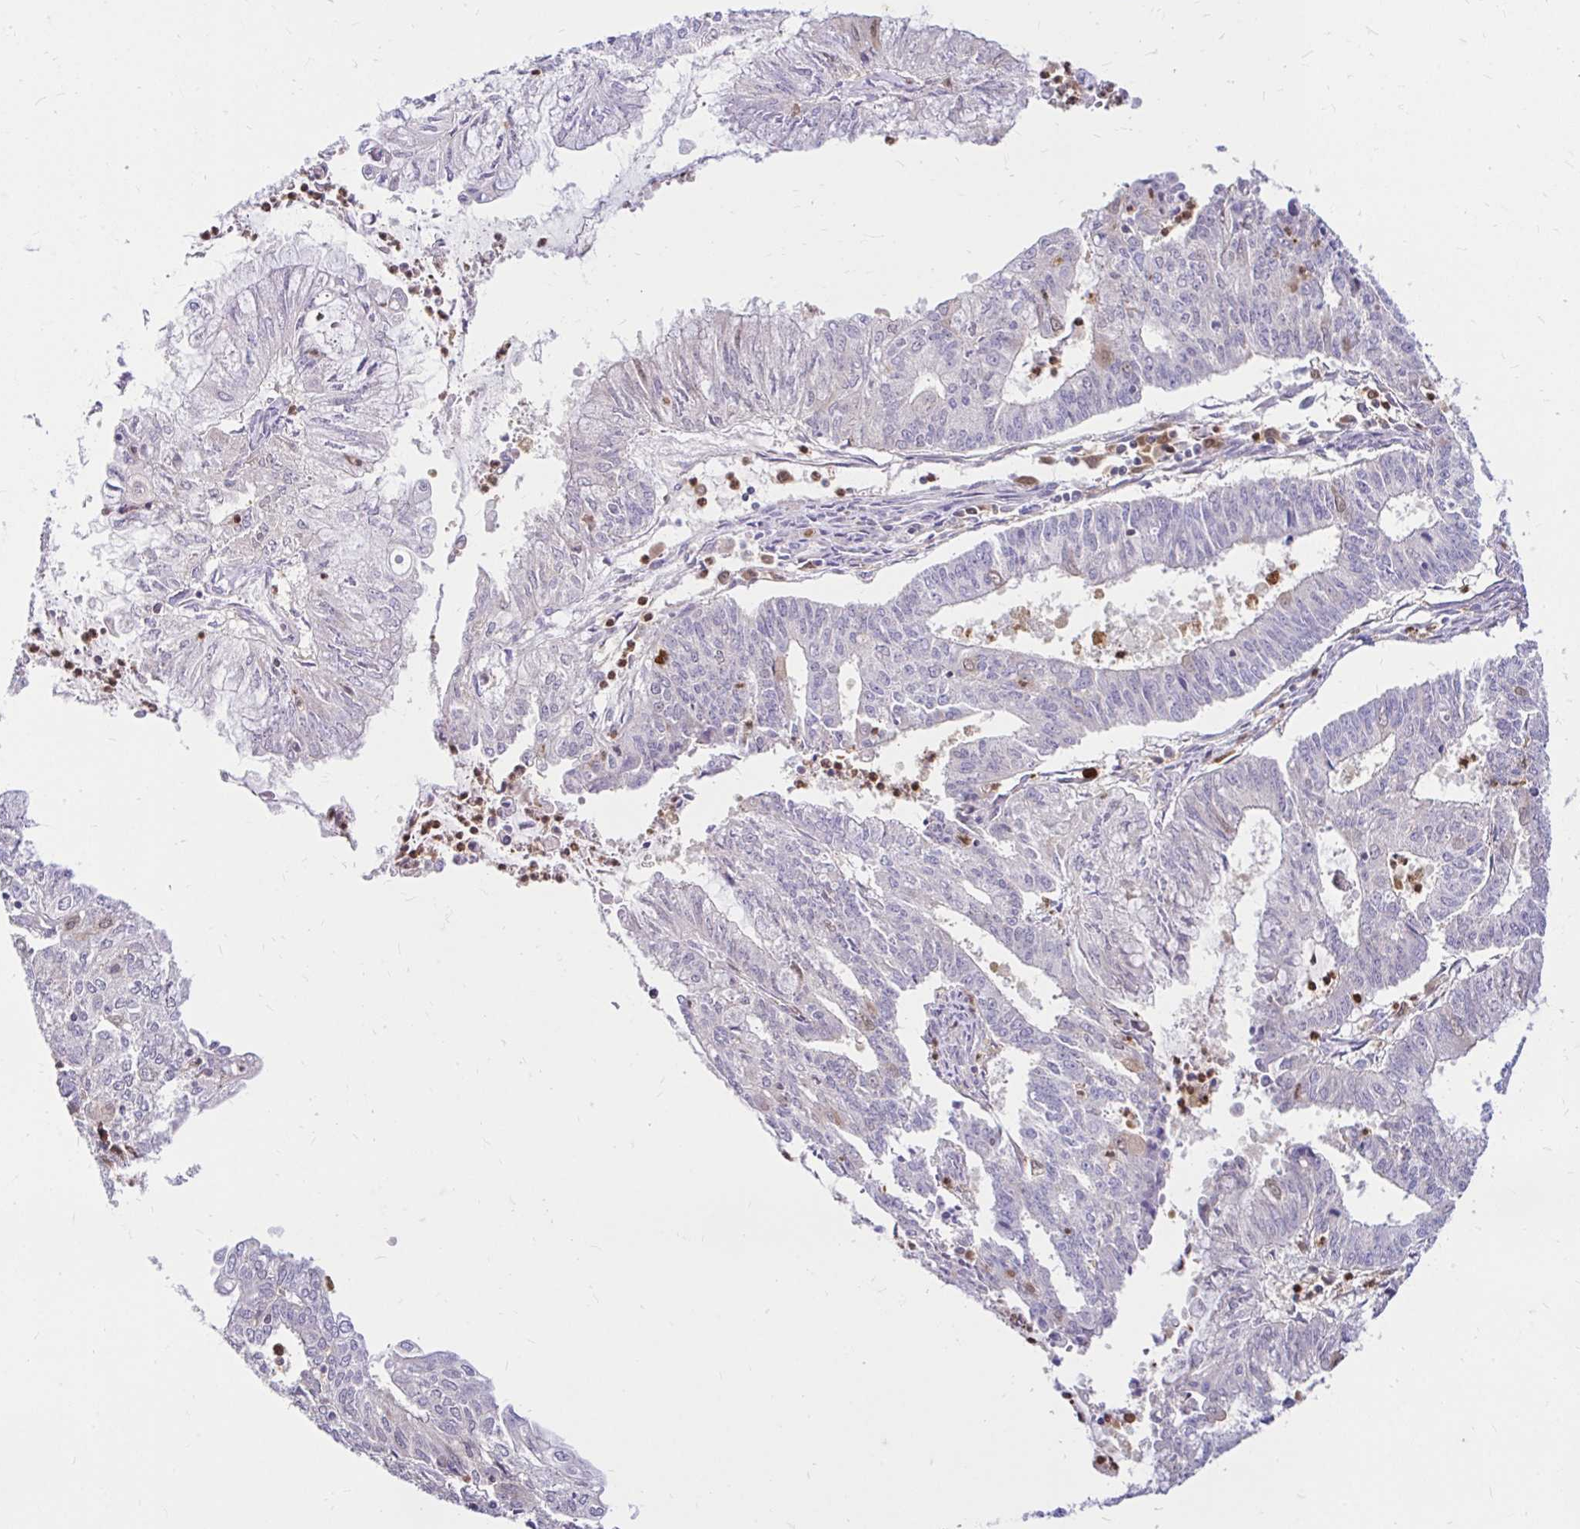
{"staining": {"intensity": "weak", "quantity": "<25%", "location": "cytoplasmic/membranous,nuclear"}, "tissue": "endometrial cancer", "cell_type": "Tumor cells", "image_type": "cancer", "snomed": [{"axis": "morphology", "description": "Adenocarcinoma, NOS"}, {"axis": "topography", "description": "Endometrium"}], "caption": "IHC histopathology image of neoplastic tissue: endometrial cancer (adenocarcinoma) stained with DAB exhibits no significant protein positivity in tumor cells.", "gene": "PYCARD", "patient": {"sex": "female", "age": 61}}